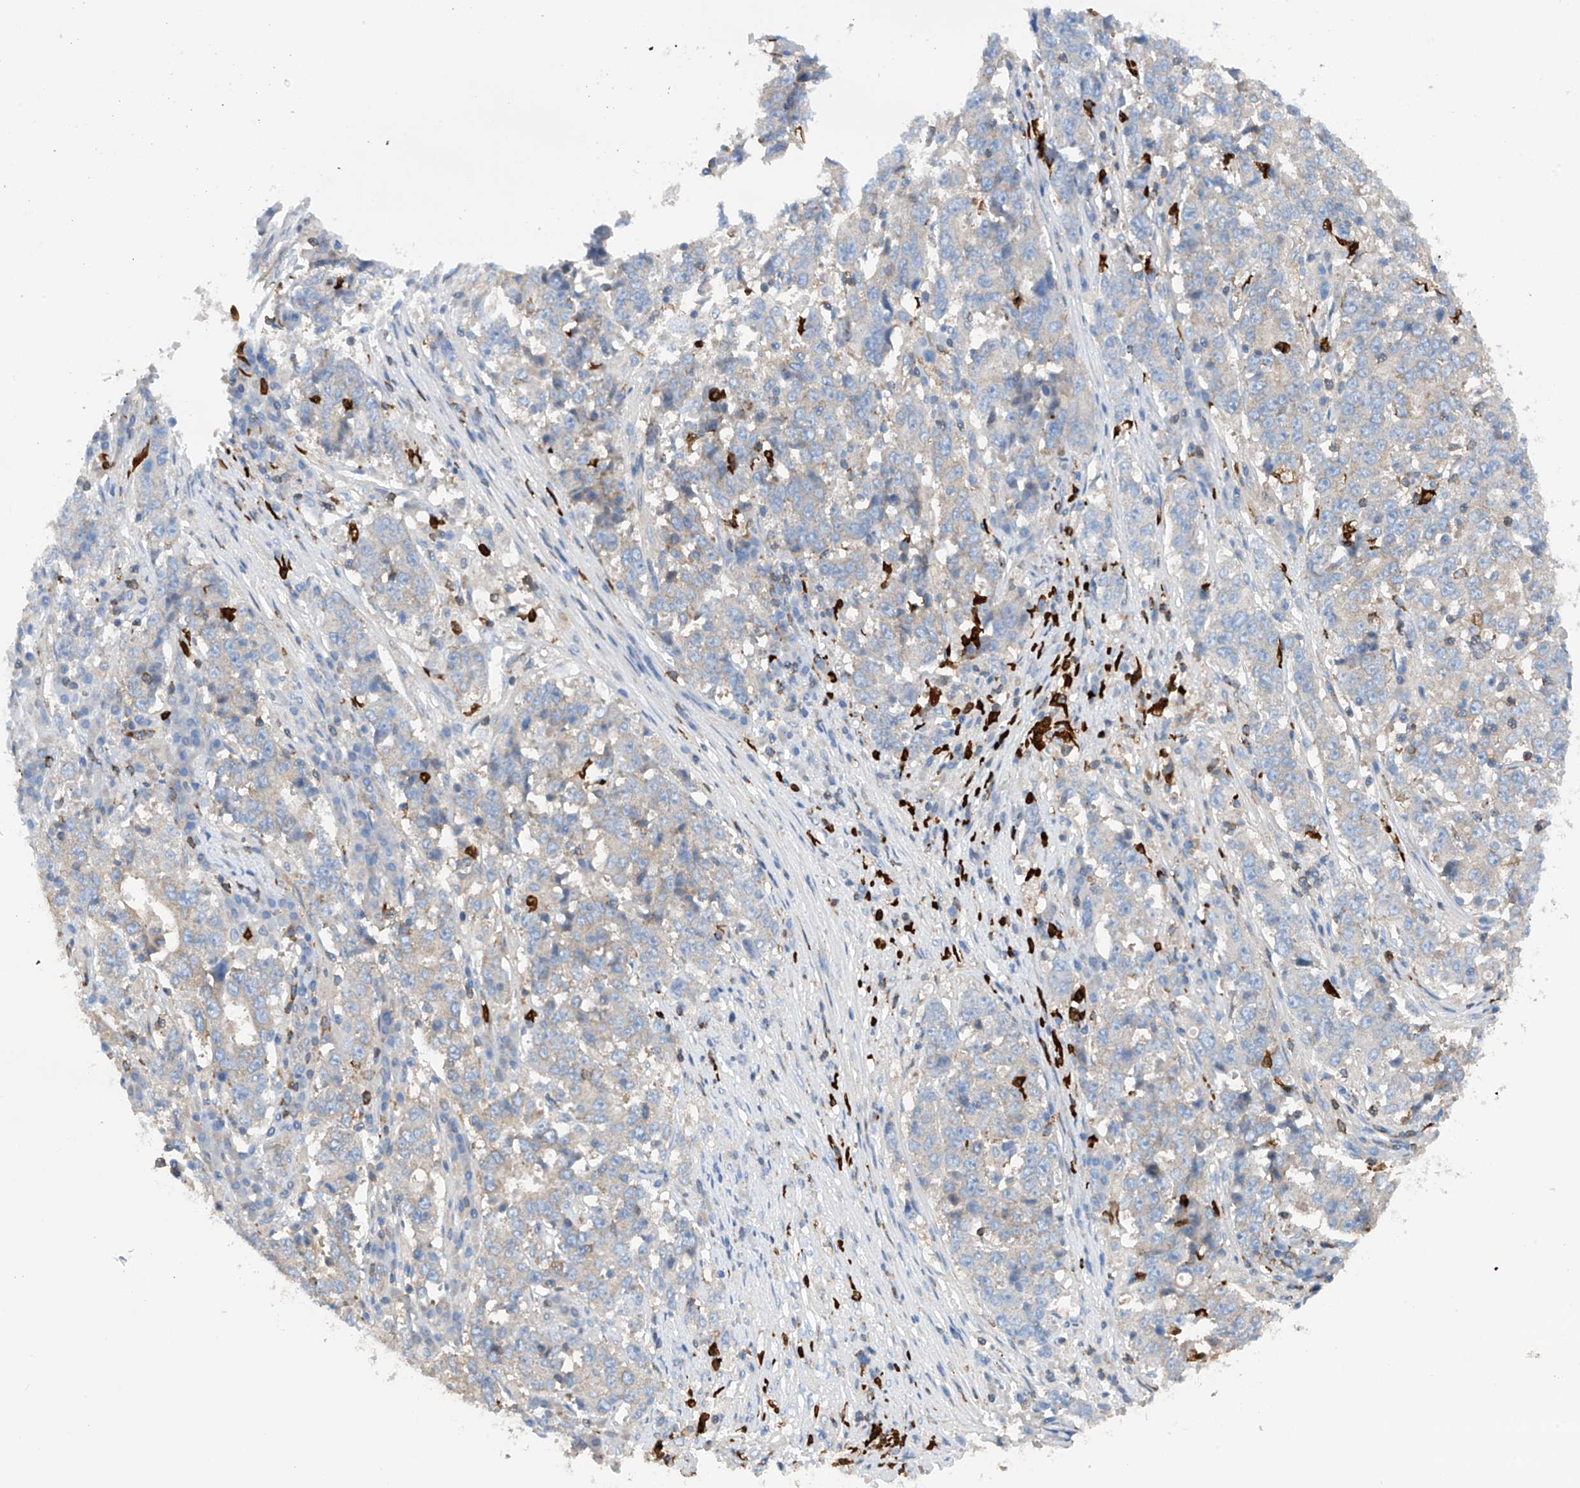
{"staining": {"intensity": "negative", "quantity": "none", "location": "none"}, "tissue": "stomach cancer", "cell_type": "Tumor cells", "image_type": "cancer", "snomed": [{"axis": "morphology", "description": "Adenocarcinoma, NOS"}, {"axis": "topography", "description": "Stomach"}], "caption": "Tumor cells show no significant staining in stomach cancer.", "gene": "PHACTR2", "patient": {"sex": "male", "age": 59}}